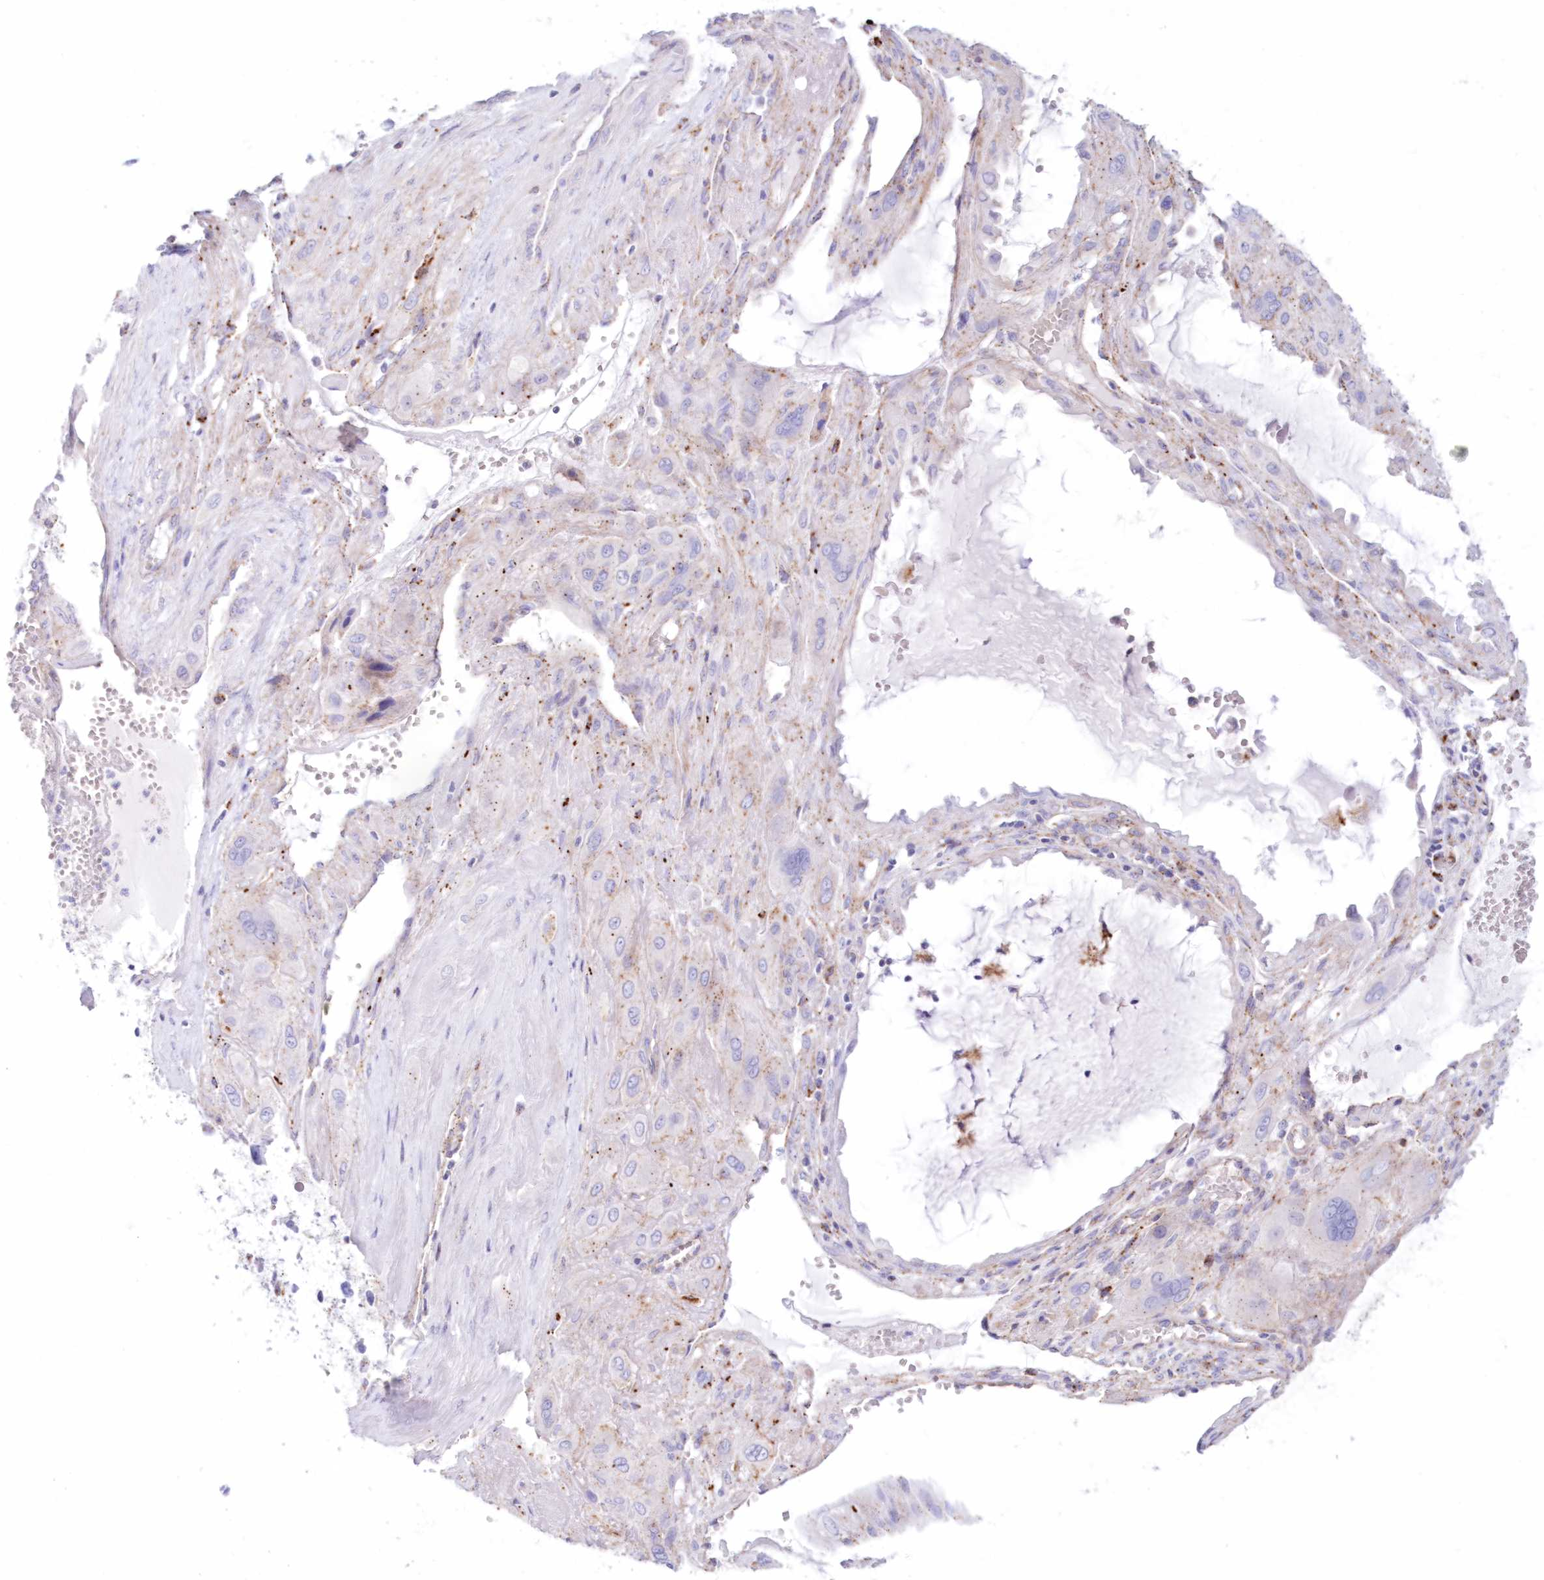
{"staining": {"intensity": "weak", "quantity": "<25%", "location": "cytoplasmic/membranous"}, "tissue": "cervical cancer", "cell_type": "Tumor cells", "image_type": "cancer", "snomed": [{"axis": "morphology", "description": "Squamous cell carcinoma, NOS"}, {"axis": "topography", "description": "Cervix"}], "caption": "Tumor cells show no significant protein staining in squamous cell carcinoma (cervical). (DAB (3,3'-diaminobenzidine) IHC visualized using brightfield microscopy, high magnification).", "gene": "TPP1", "patient": {"sex": "female", "age": 34}}